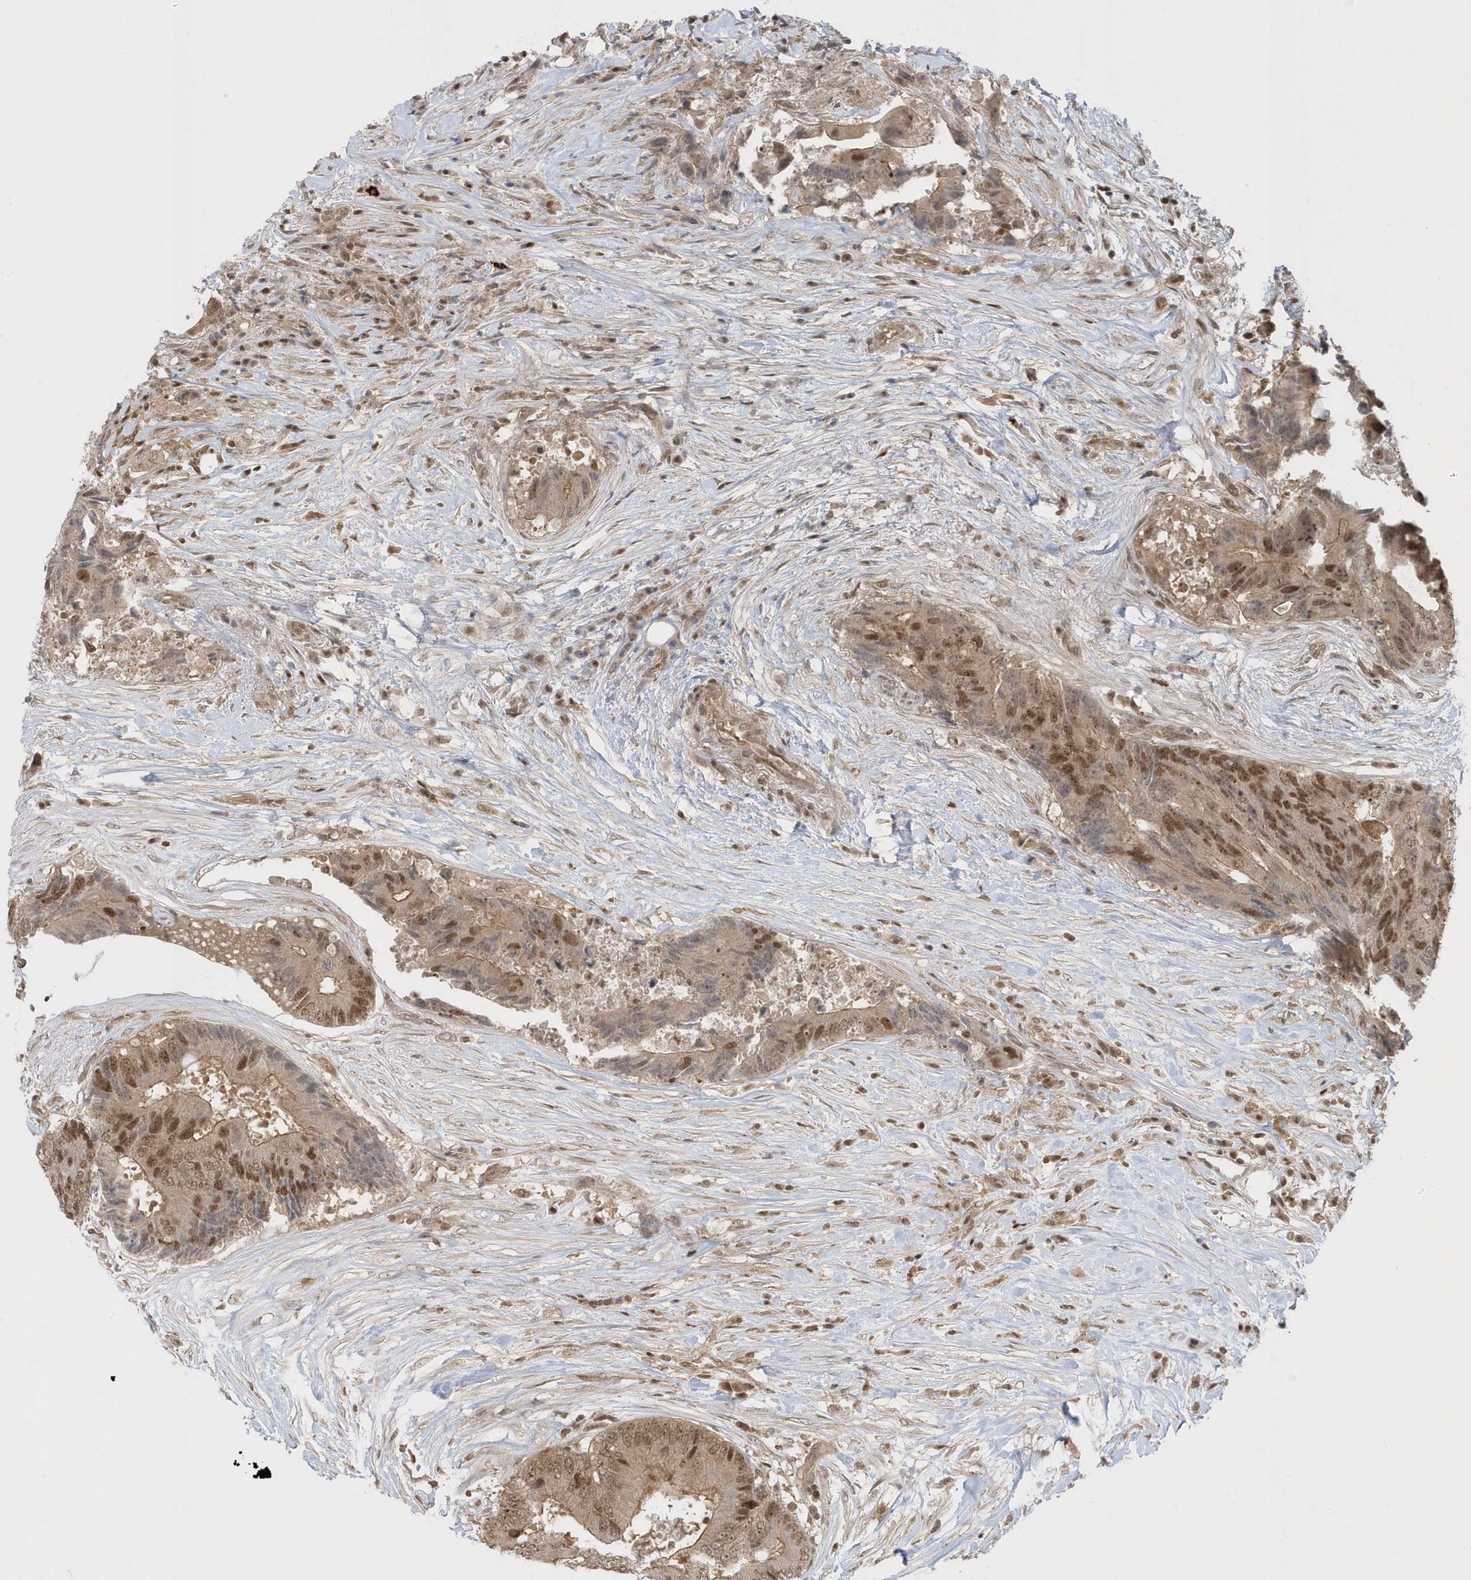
{"staining": {"intensity": "moderate", "quantity": ">75%", "location": "cytoplasmic/membranous,nuclear"}, "tissue": "colorectal cancer", "cell_type": "Tumor cells", "image_type": "cancer", "snomed": [{"axis": "morphology", "description": "Adenocarcinoma, NOS"}, {"axis": "topography", "description": "Colon"}], "caption": "Immunohistochemical staining of adenocarcinoma (colorectal) exhibits medium levels of moderate cytoplasmic/membranous and nuclear protein expression in about >75% of tumor cells. The staining was performed using DAB, with brown indicating positive protein expression. Nuclei are stained blue with hematoxylin.", "gene": "PPP1R7", "patient": {"sex": "male", "age": 71}}